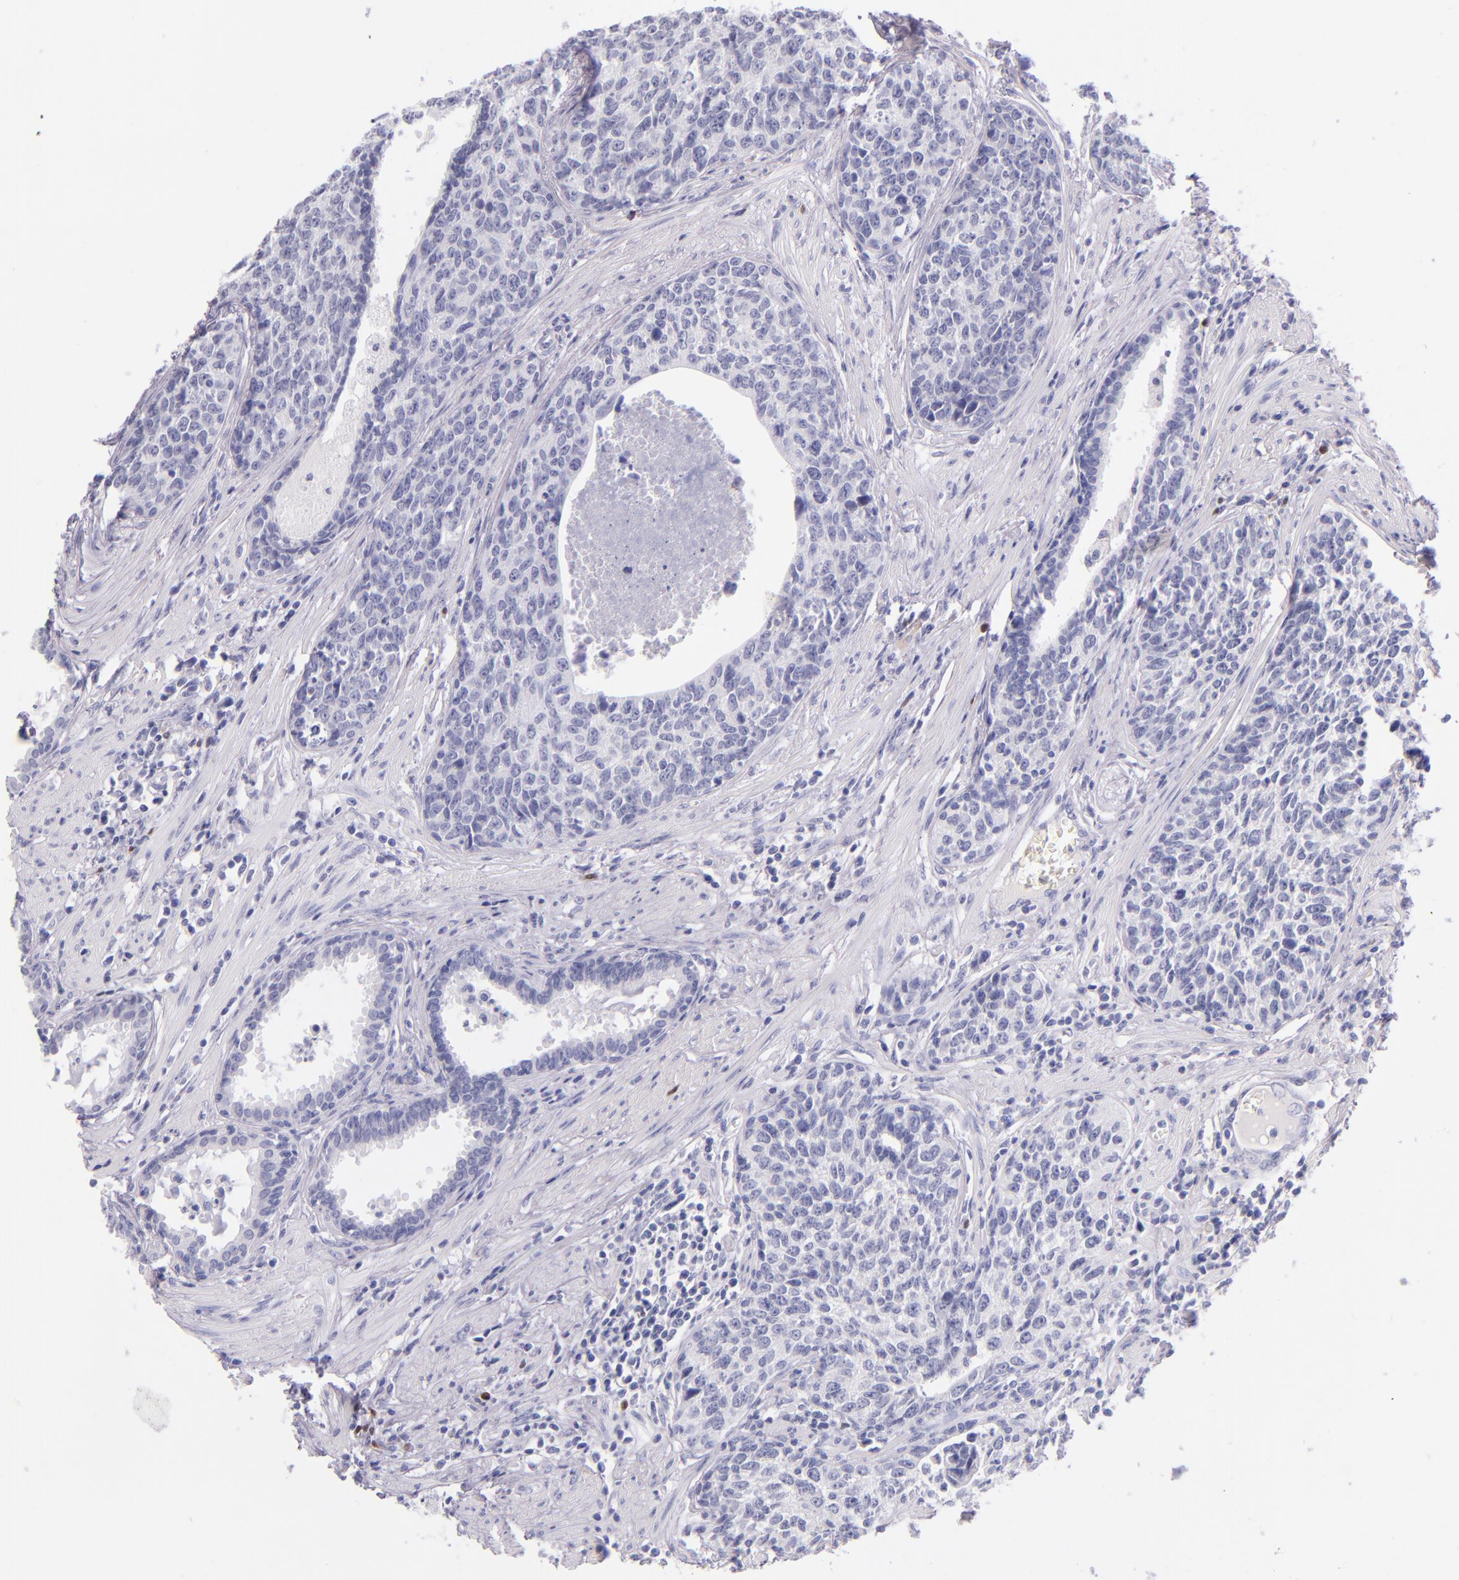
{"staining": {"intensity": "negative", "quantity": "none", "location": "none"}, "tissue": "urothelial cancer", "cell_type": "Tumor cells", "image_type": "cancer", "snomed": [{"axis": "morphology", "description": "Urothelial carcinoma, High grade"}, {"axis": "topography", "description": "Urinary bladder"}], "caption": "The immunohistochemistry image has no significant staining in tumor cells of urothelial cancer tissue.", "gene": "IRF4", "patient": {"sex": "male", "age": 81}}